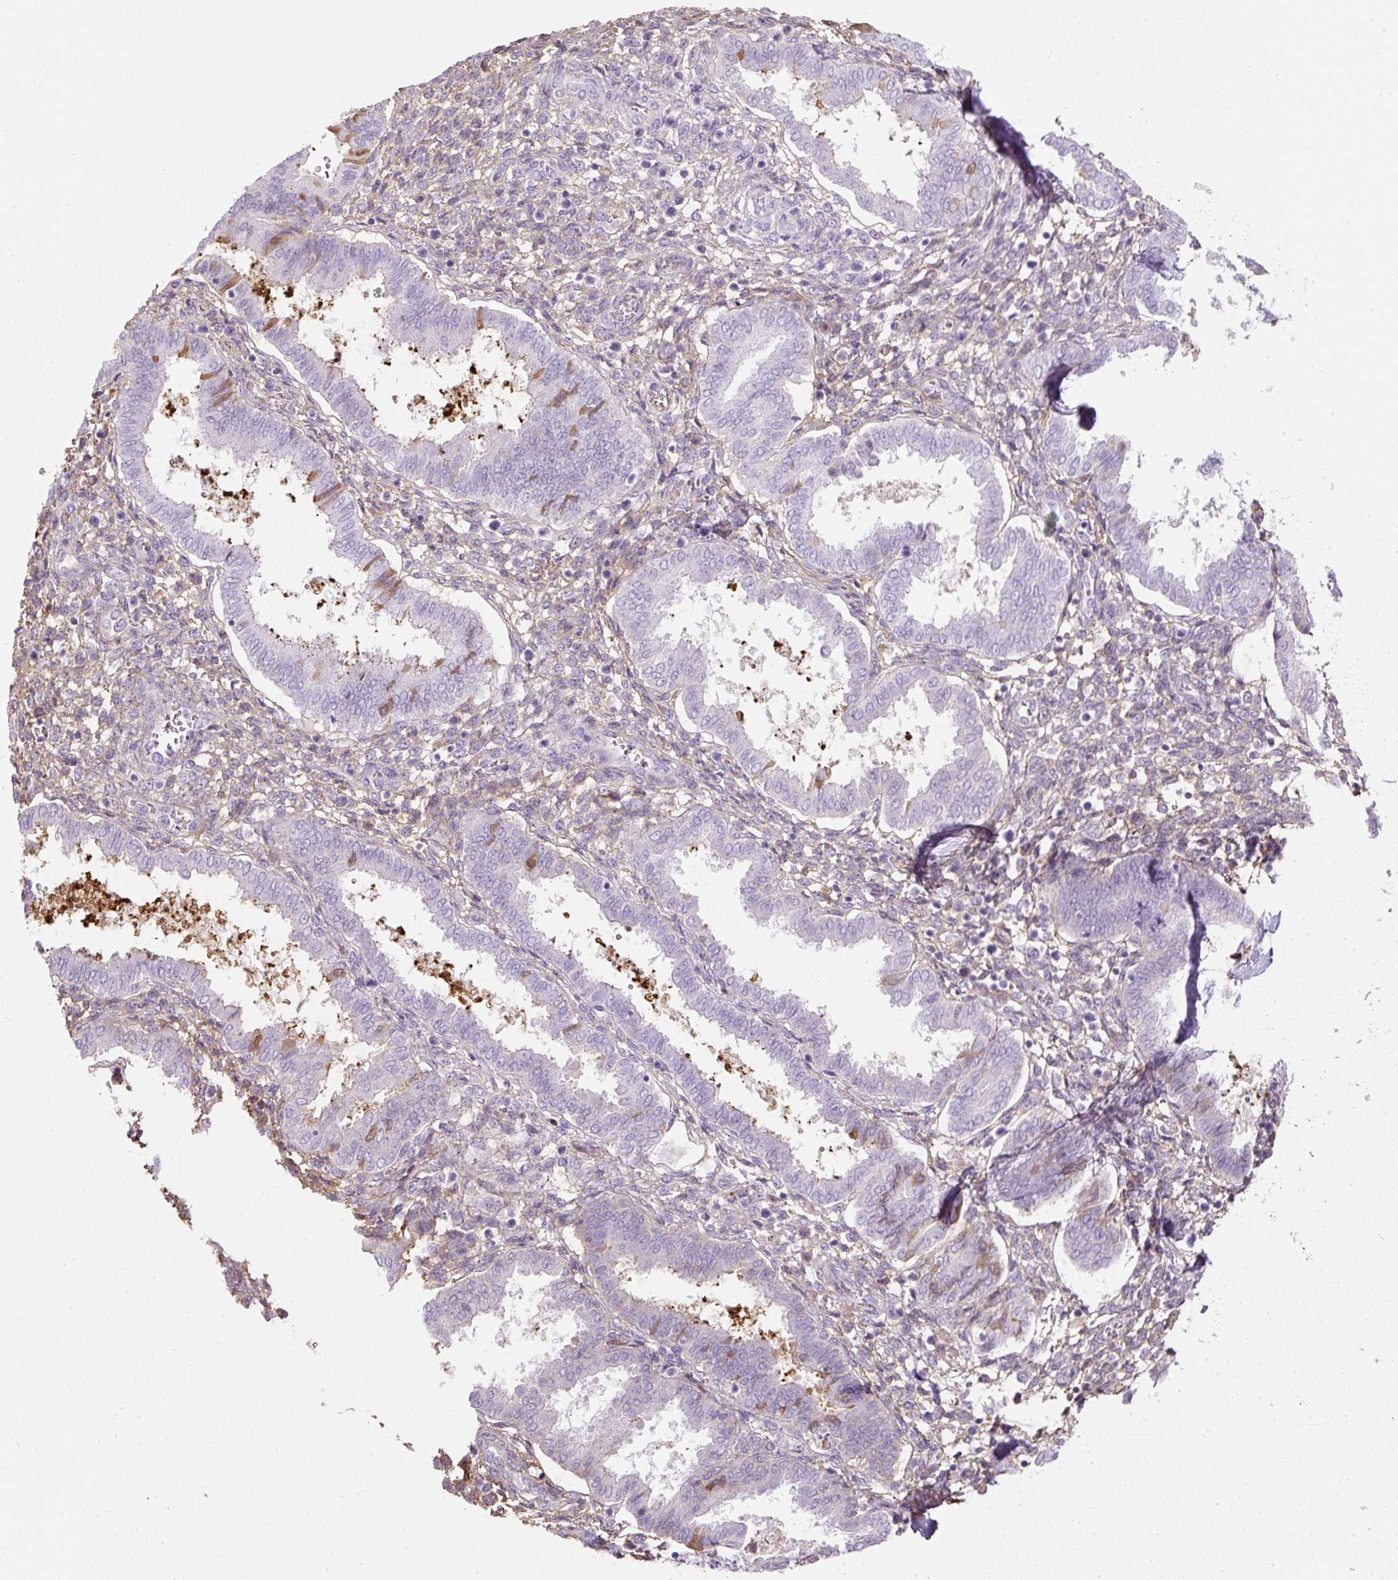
{"staining": {"intensity": "weak", "quantity": "<25%", "location": "cytoplasmic/membranous"}, "tissue": "endometrium", "cell_type": "Cells in endometrial stroma", "image_type": "normal", "snomed": [{"axis": "morphology", "description": "Normal tissue, NOS"}, {"axis": "topography", "description": "Endometrium"}], "caption": "Photomicrograph shows no significant protein positivity in cells in endometrial stroma of normal endometrium. (DAB immunohistochemistry, high magnification).", "gene": "APOA1", "patient": {"sex": "female", "age": 24}}